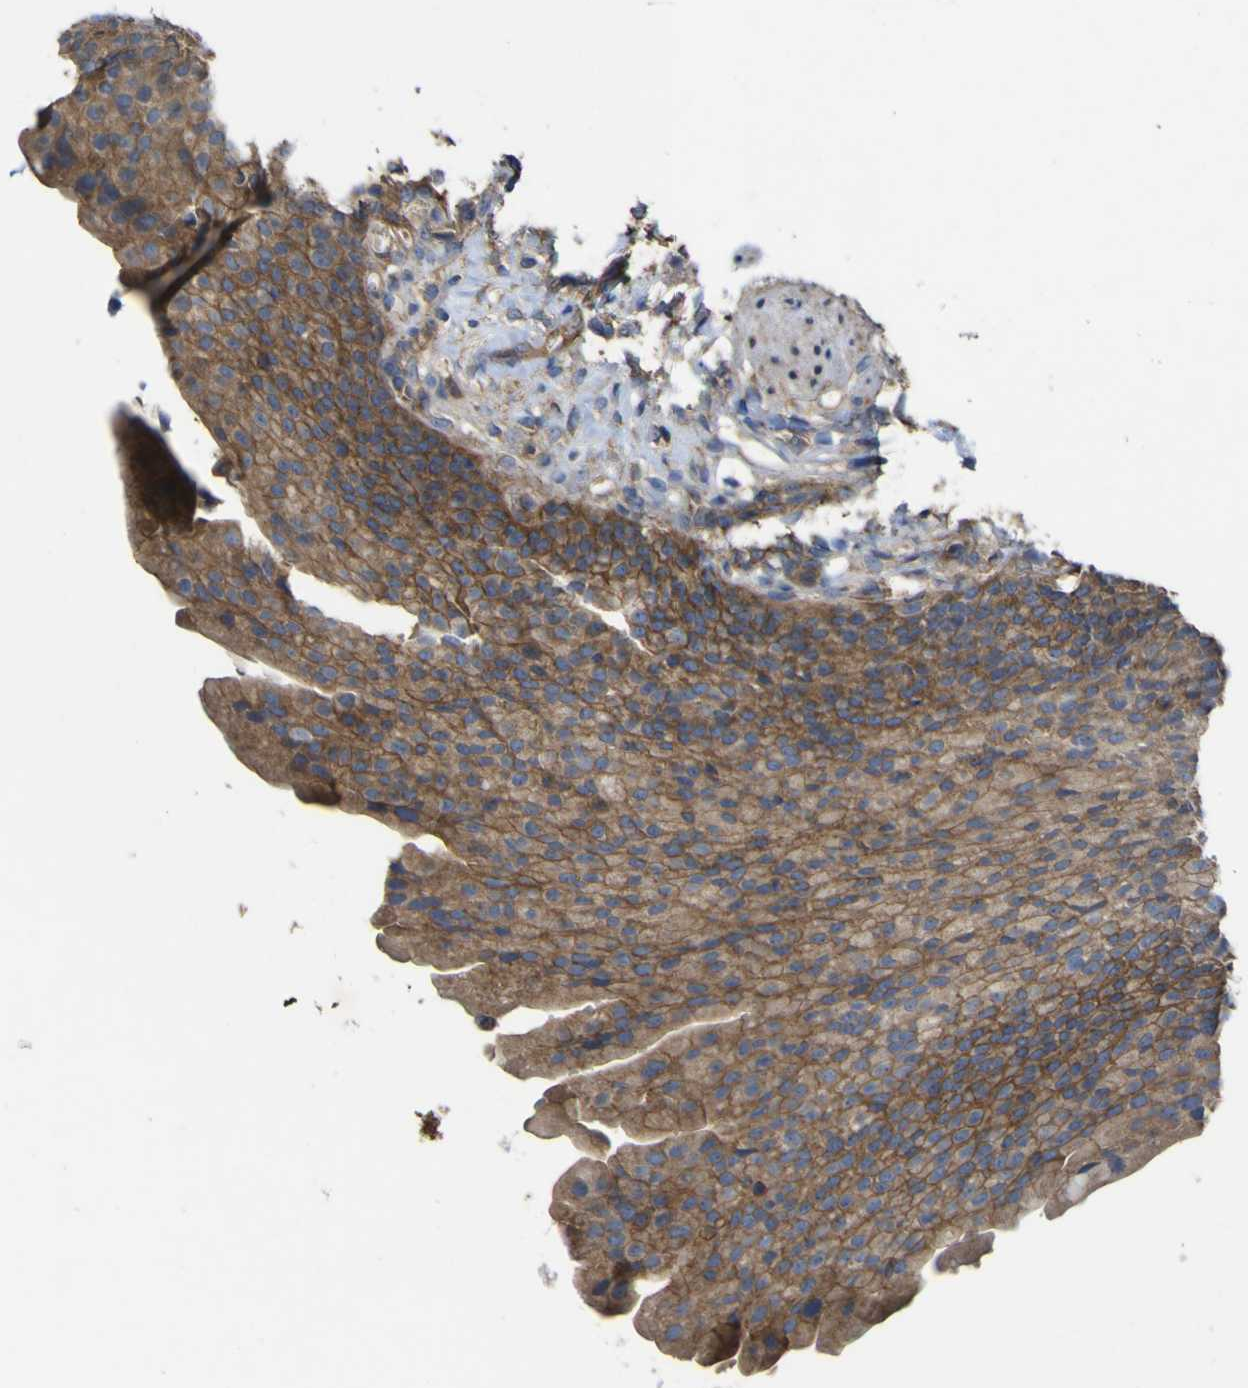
{"staining": {"intensity": "moderate", "quantity": ">75%", "location": "cytoplasmic/membranous"}, "tissue": "urinary bladder", "cell_type": "Urothelial cells", "image_type": "normal", "snomed": [{"axis": "morphology", "description": "Normal tissue, NOS"}, {"axis": "topography", "description": "Urinary bladder"}], "caption": "Brown immunohistochemical staining in normal human urinary bladder reveals moderate cytoplasmic/membranous staining in approximately >75% of urothelial cells.", "gene": "TNFSF15", "patient": {"sex": "female", "age": 79}}